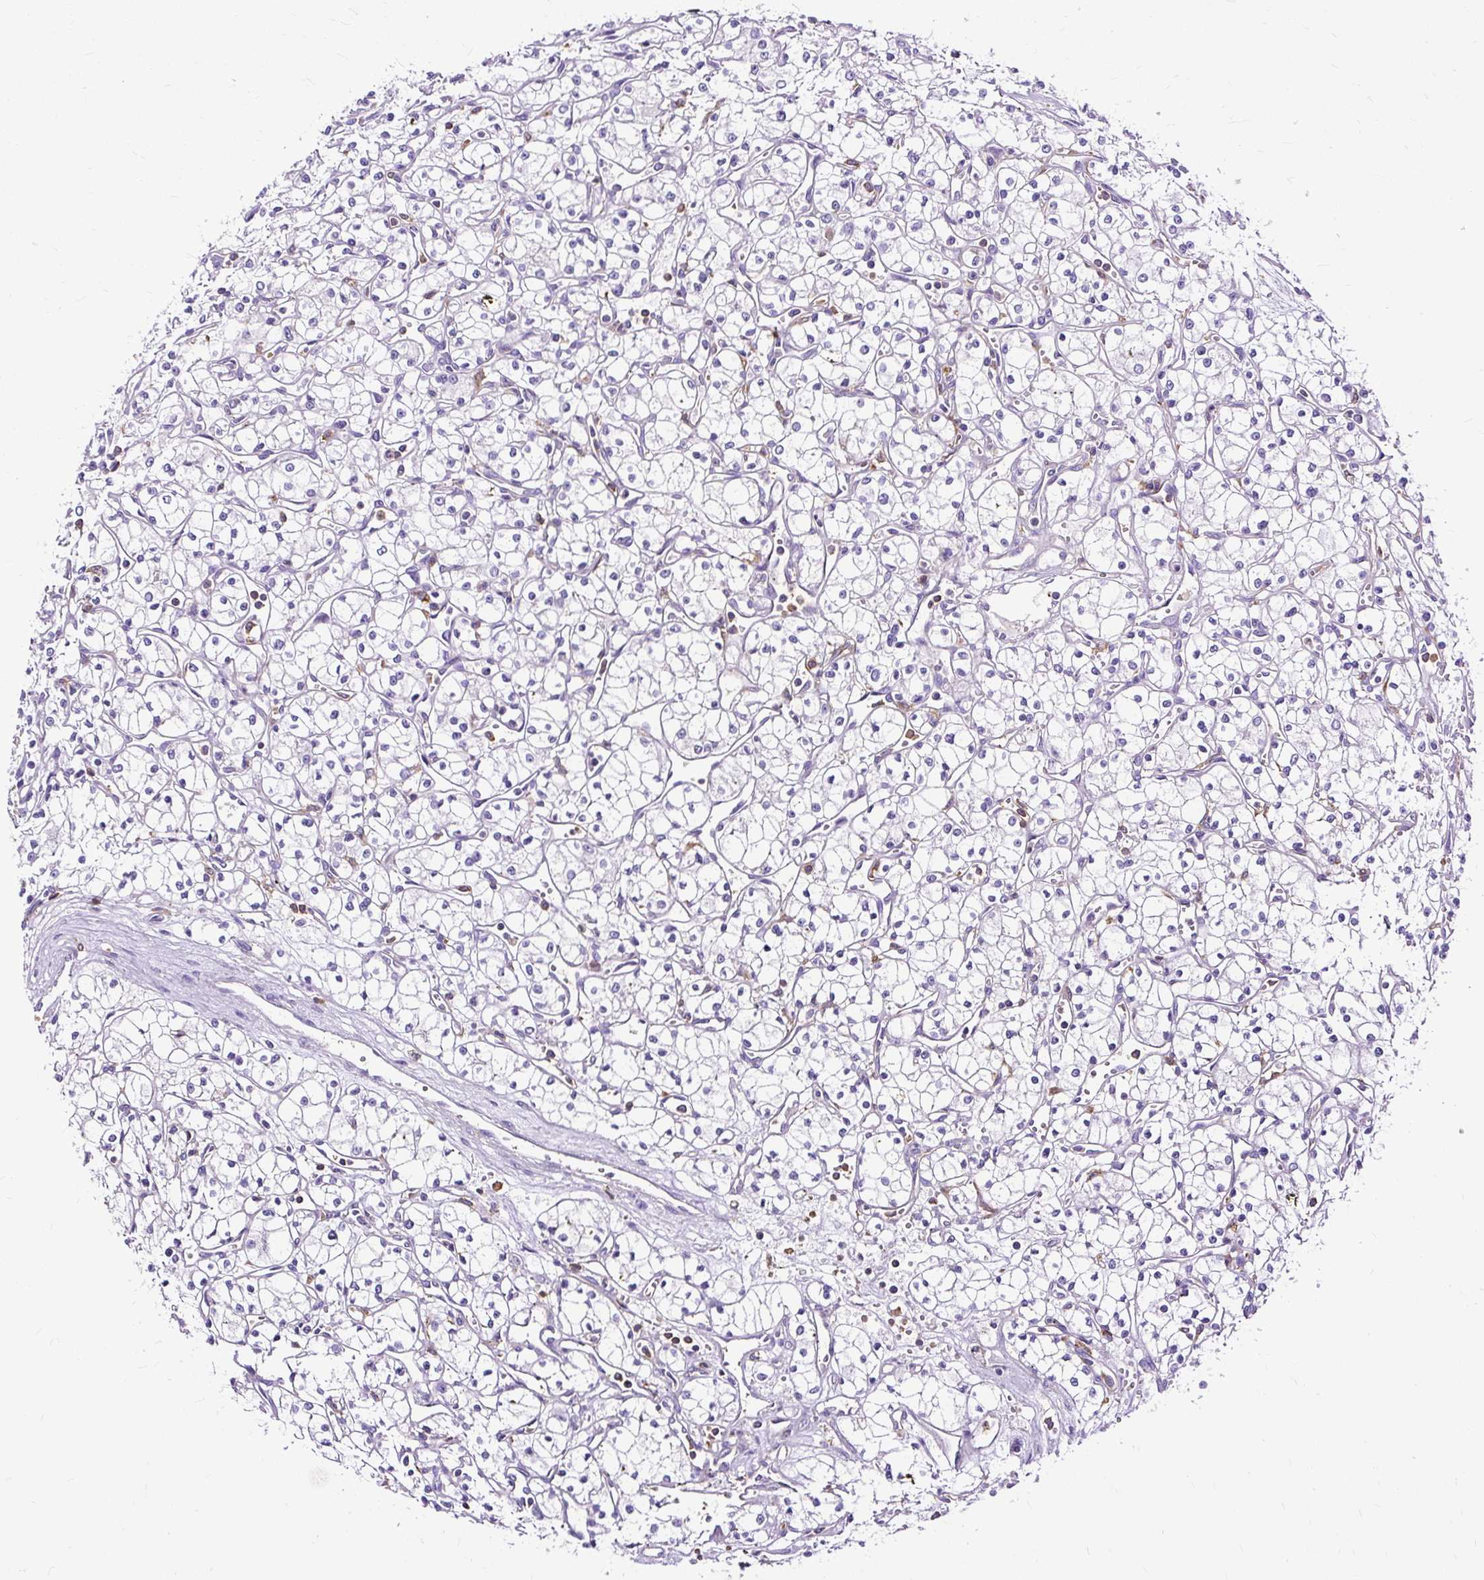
{"staining": {"intensity": "negative", "quantity": "none", "location": "none"}, "tissue": "renal cancer", "cell_type": "Tumor cells", "image_type": "cancer", "snomed": [{"axis": "morphology", "description": "Adenocarcinoma, NOS"}, {"axis": "topography", "description": "Kidney"}], "caption": "The micrograph reveals no staining of tumor cells in renal adenocarcinoma.", "gene": "TWF2", "patient": {"sex": "male", "age": 59}}